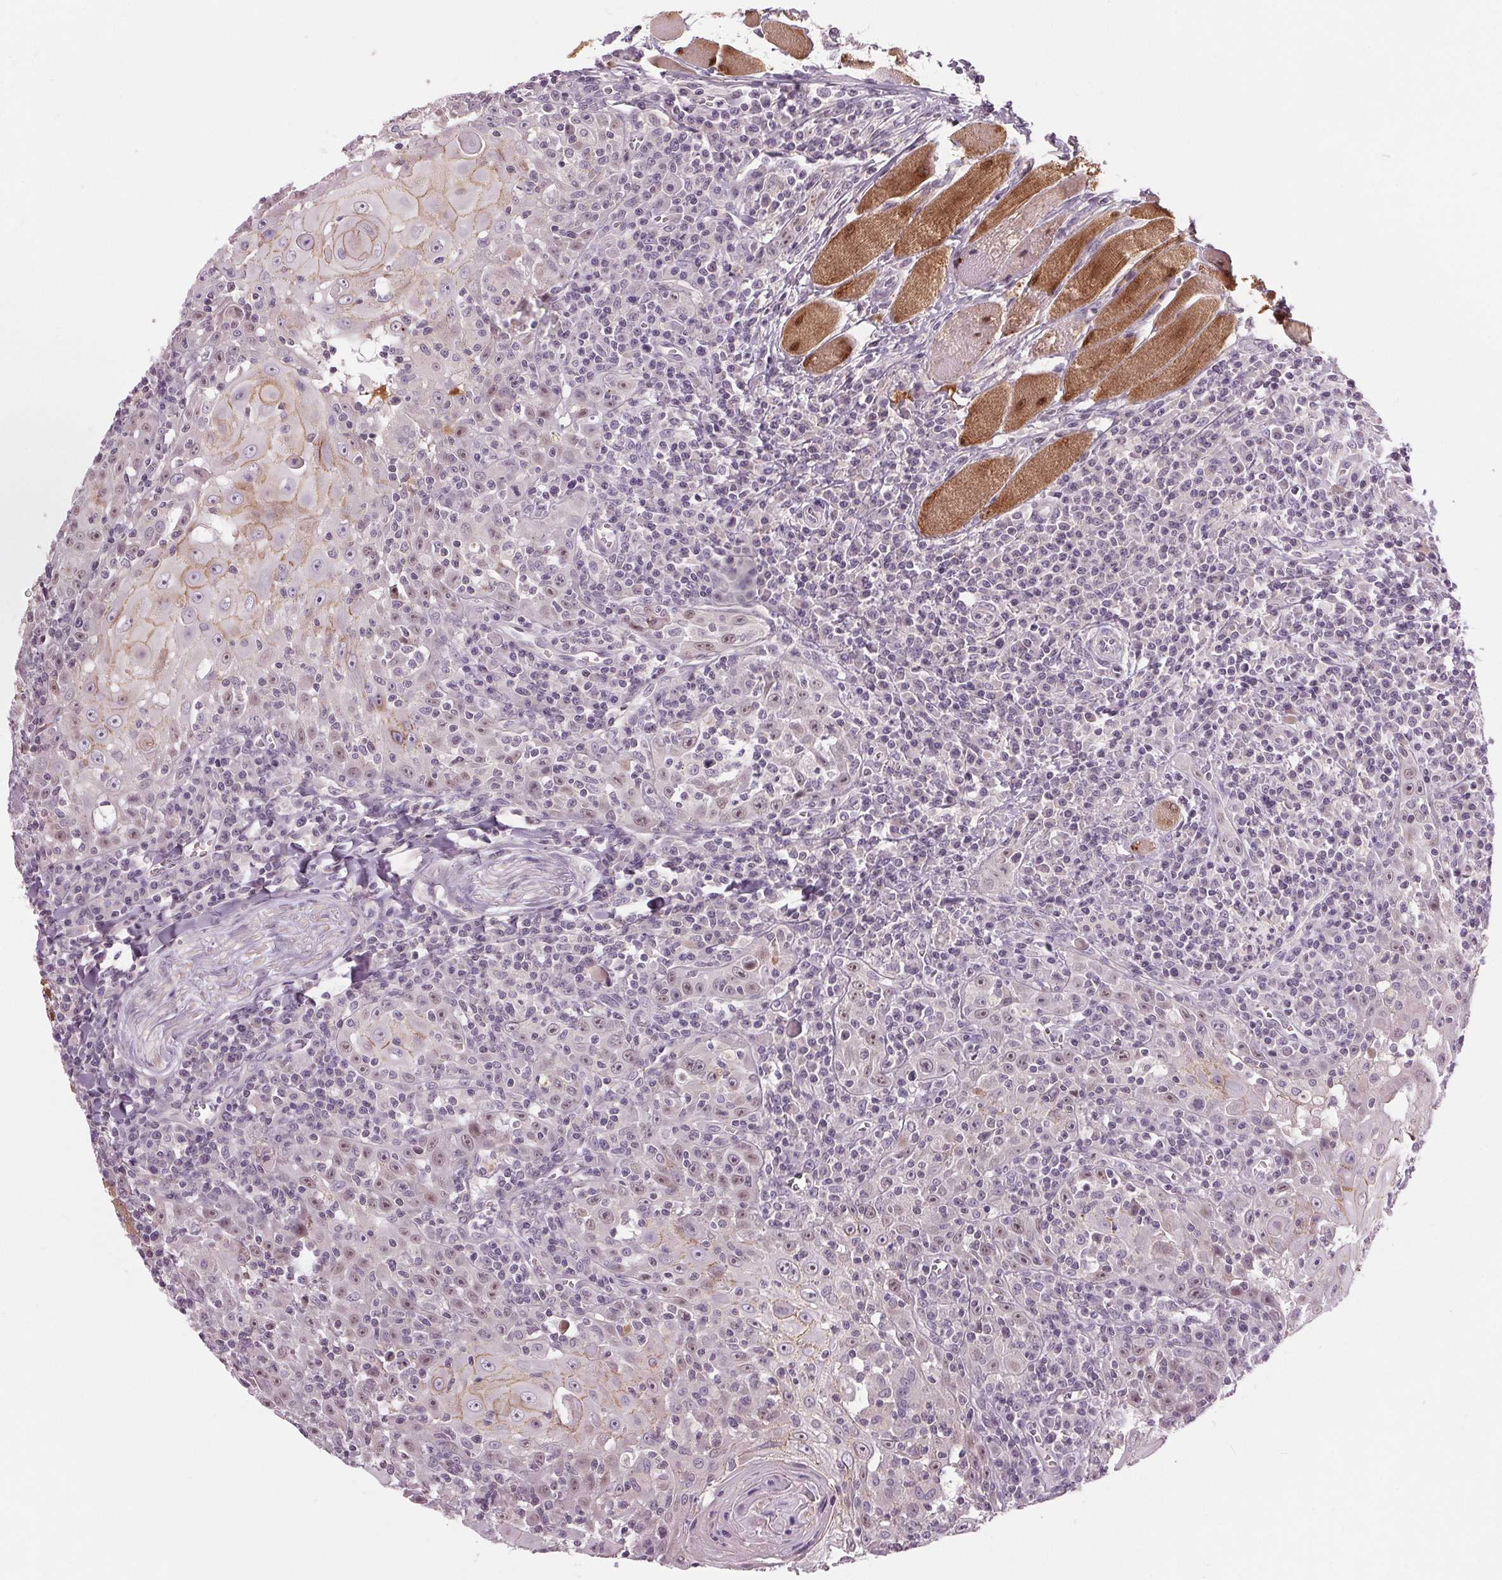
{"staining": {"intensity": "moderate", "quantity": "<25%", "location": "cytoplasmic/membranous"}, "tissue": "head and neck cancer", "cell_type": "Tumor cells", "image_type": "cancer", "snomed": [{"axis": "morphology", "description": "Squamous cell carcinoma, NOS"}, {"axis": "topography", "description": "Head-Neck"}], "caption": "The immunohistochemical stain labels moderate cytoplasmic/membranous staining in tumor cells of head and neck cancer tissue.", "gene": "ZNF605", "patient": {"sex": "male", "age": 52}}